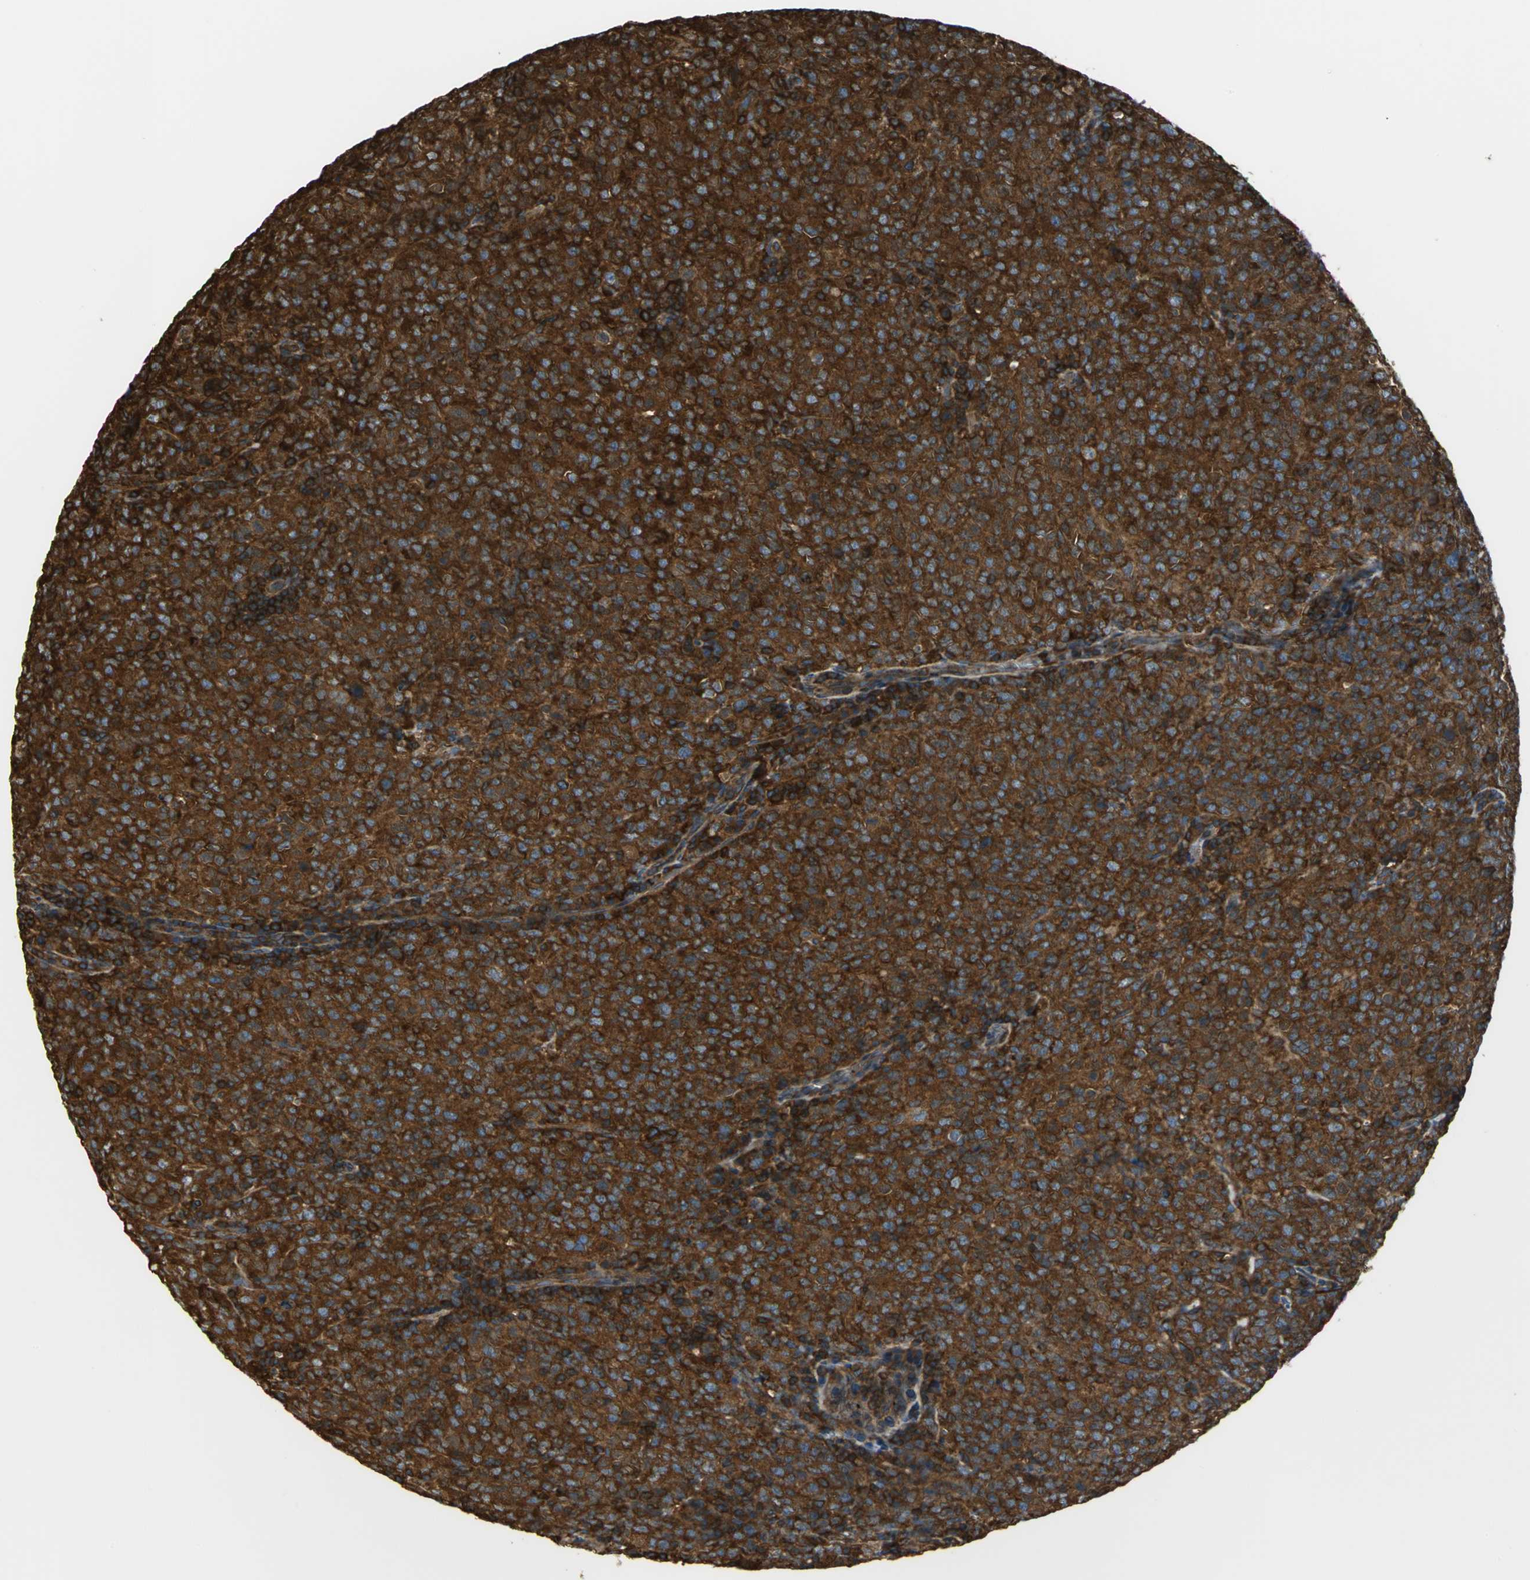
{"staining": {"intensity": "strong", "quantity": ">75%", "location": "cytoplasmic/membranous"}, "tissue": "lymphoma", "cell_type": "Tumor cells", "image_type": "cancer", "snomed": [{"axis": "morphology", "description": "Malignant lymphoma, non-Hodgkin's type, High grade"}, {"axis": "topography", "description": "Tonsil"}], "caption": "Immunohistochemistry micrograph of malignant lymphoma, non-Hodgkin's type (high-grade) stained for a protein (brown), which exhibits high levels of strong cytoplasmic/membranous positivity in approximately >75% of tumor cells.", "gene": "TLN1", "patient": {"sex": "female", "age": 36}}